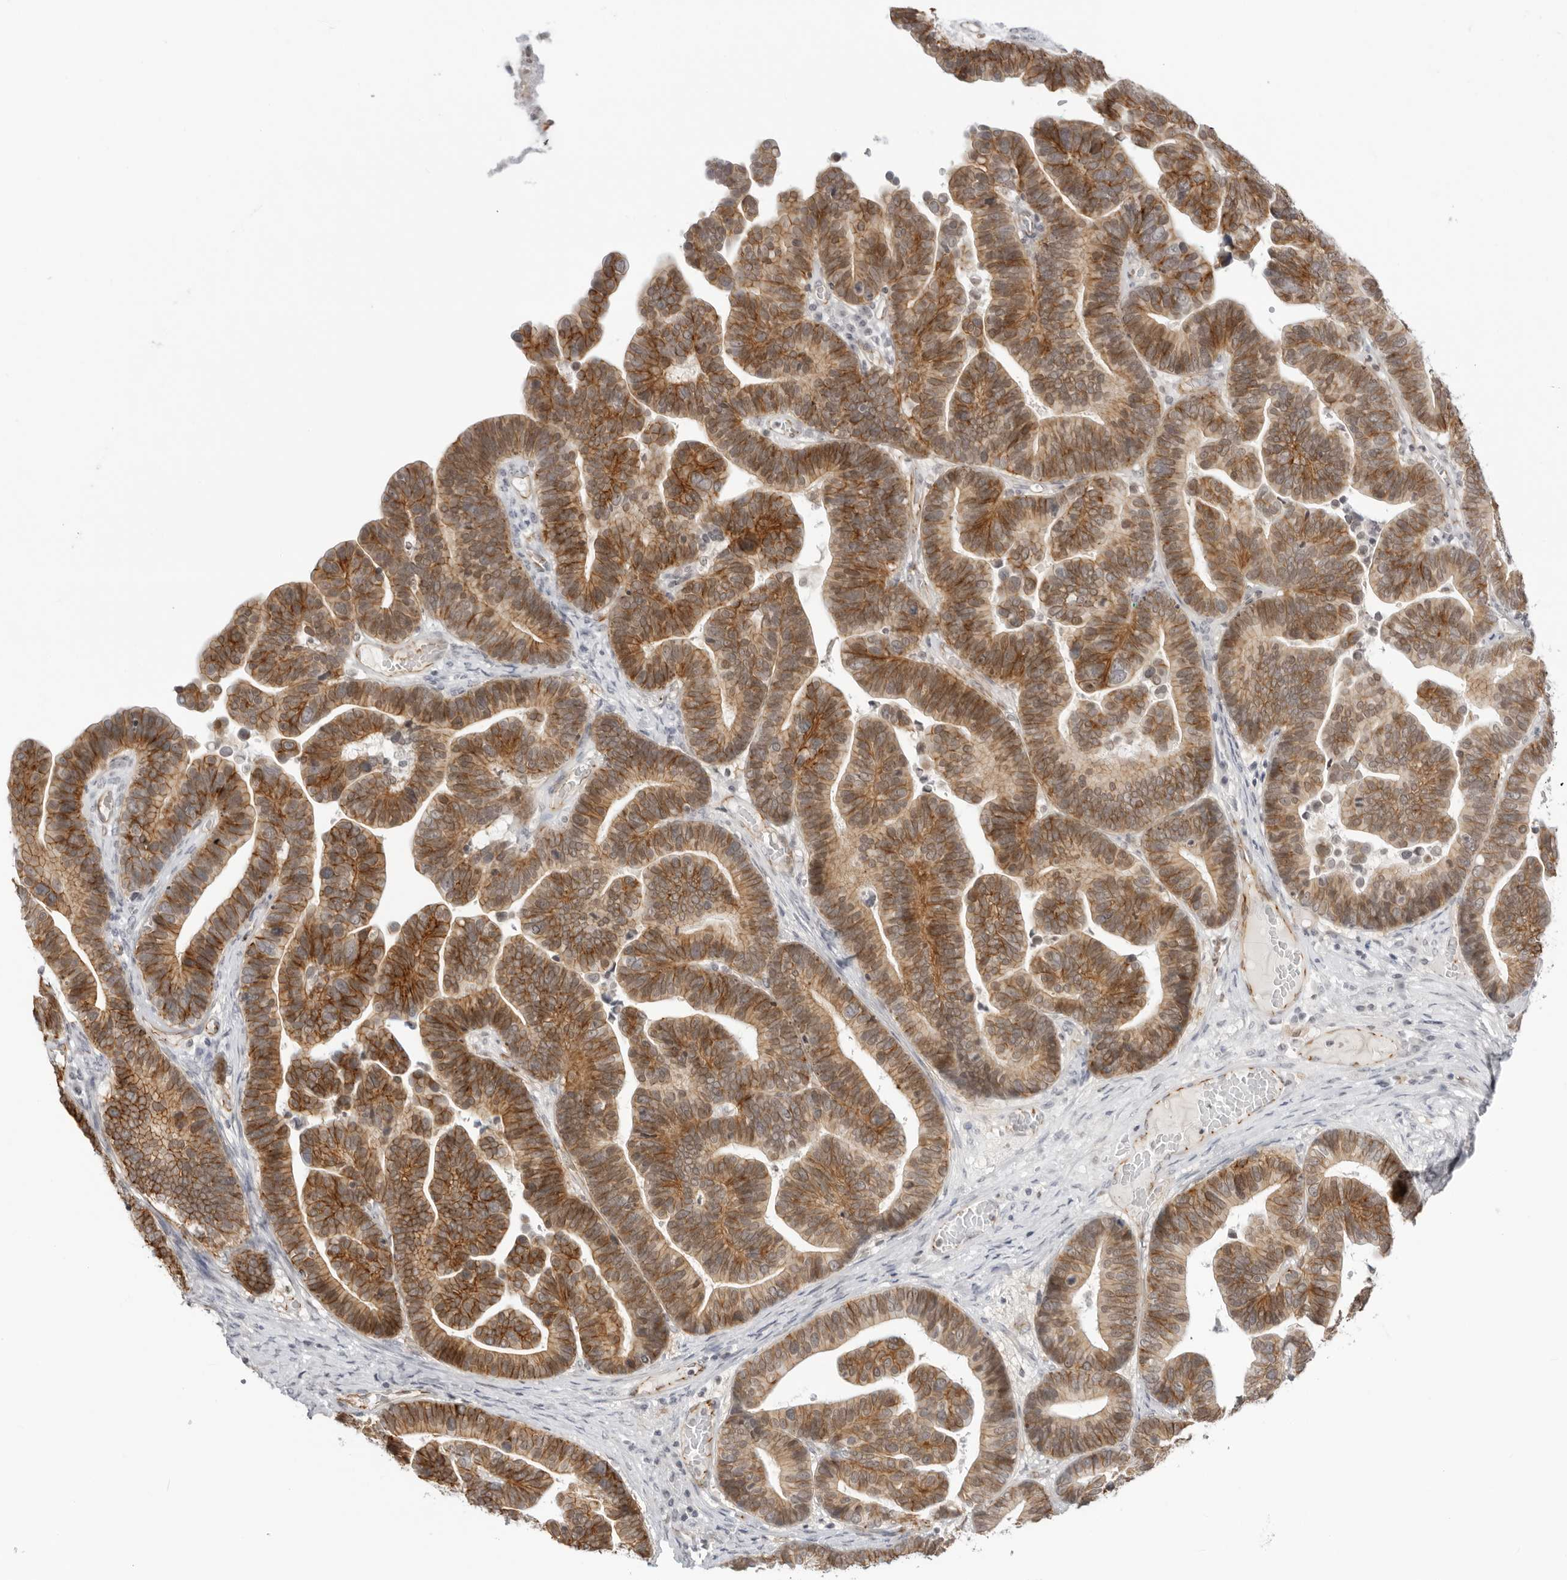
{"staining": {"intensity": "moderate", "quantity": ">75%", "location": "cytoplasmic/membranous"}, "tissue": "ovarian cancer", "cell_type": "Tumor cells", "image_type": "cancer", "snomed": [{"axis": "morphology", "description": "Cystadenocarcinoma, serous, NOS"}, {"axis": "topography", "description": "Ovary"}], "caption": "IHC of ovarian cancer (serous cystadenocarcinoma) demonstrates medium levels of moderate cytoplasmic/membranous positivity in about >75% of tumor cells. The staining is performed using DAB brown chromogen to label protein expression. The nuclei are counter-stained blue using hematoxylin.", "gene": "TRAPPC3", "patient": {"sex": "female", "age": 56}}